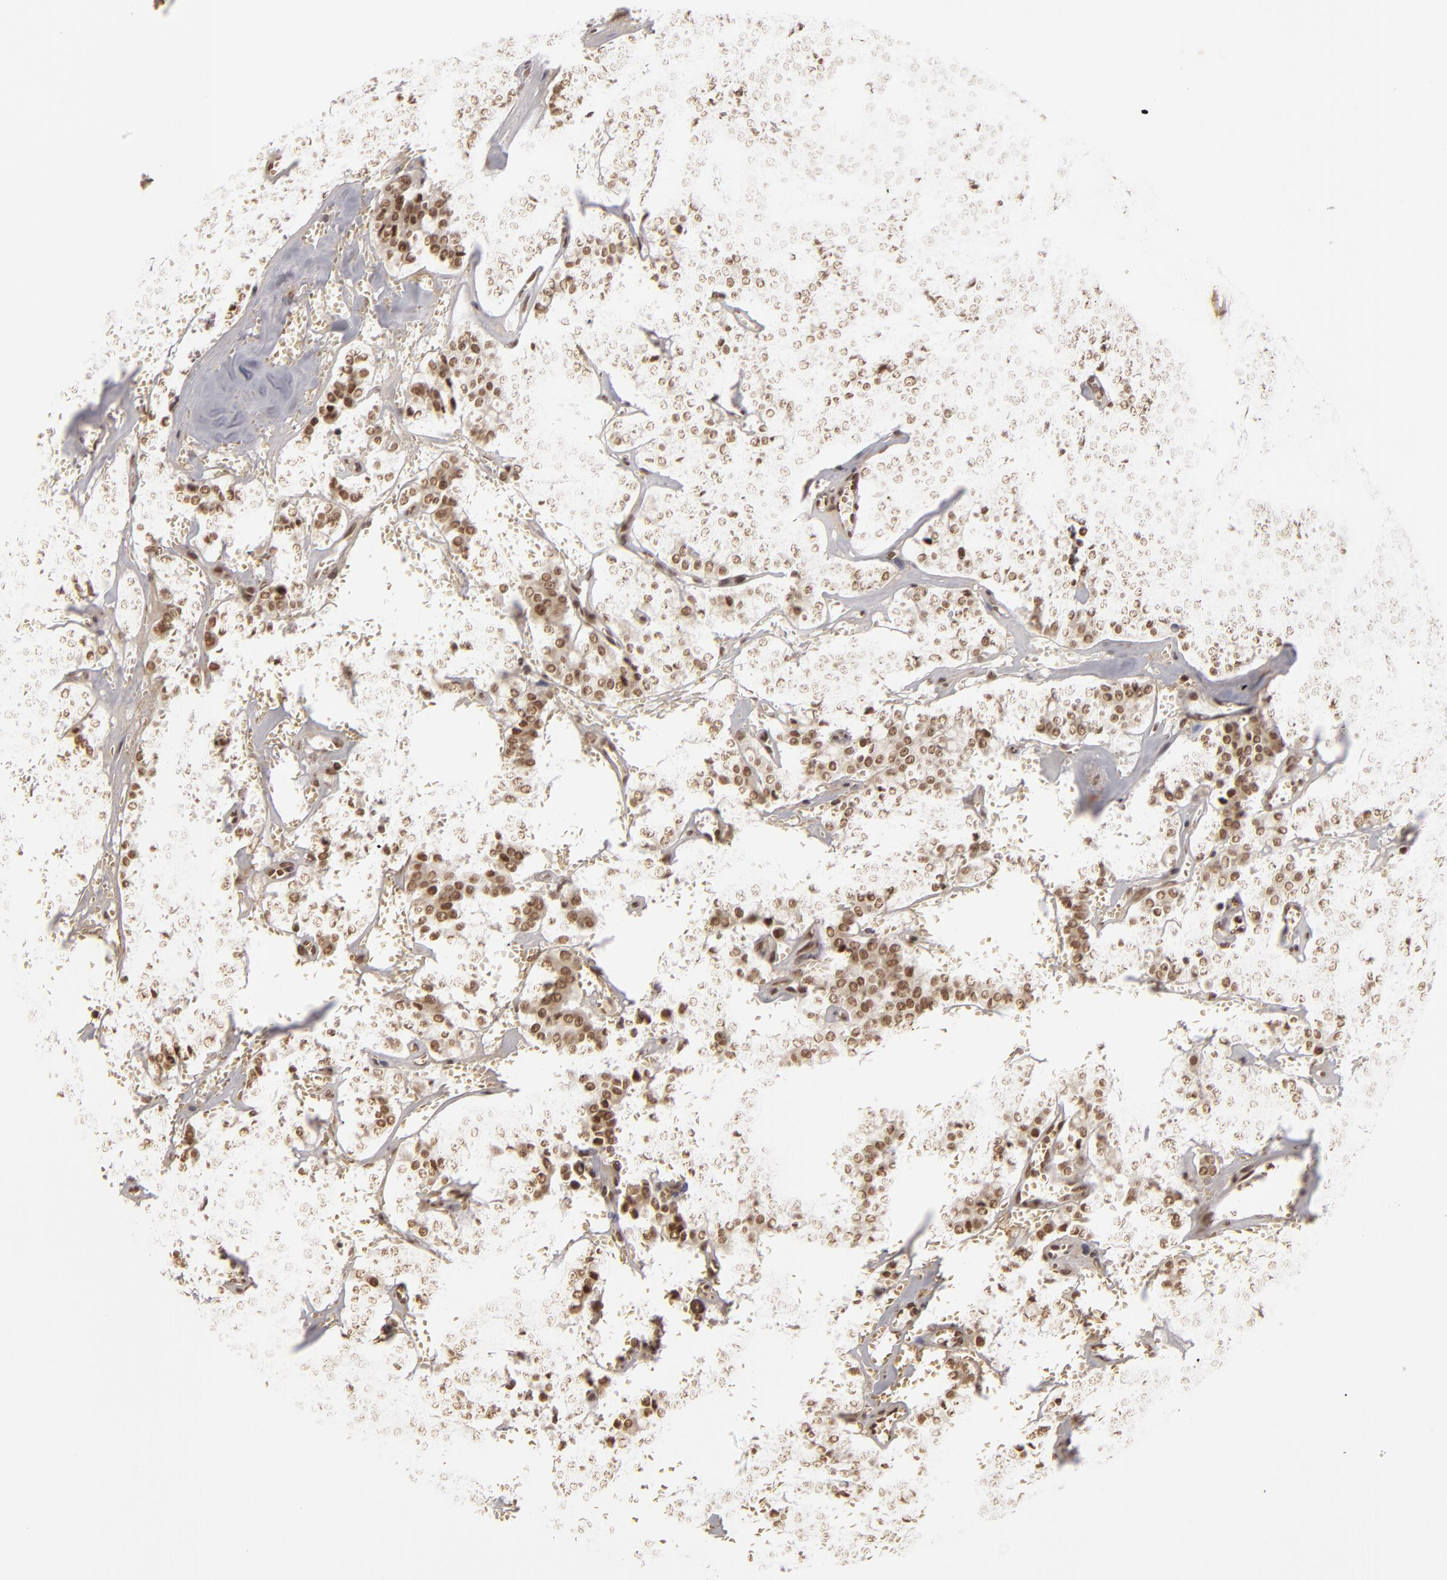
{"staining": {"intensity": "moderate", "quantity": "25%-75%", "location": "nuclear"}, "tissue": "carcinoid", "cell_type": "Tumor cells", "image_type": "cancer", "snomed": [{"axis": "morphology", "description": "Carcinoid, malignant, NOS"}, {"axis": "topography", "description": "Bronchus"}], "caption": "Human carcinoid (malignant) stained for a protein (brown) reveals moderate nuclear positive staining in approximately 25%-75% of tumor cells.", "gene": "CUL3", "patient": {"sex": "male", "age": 55}}